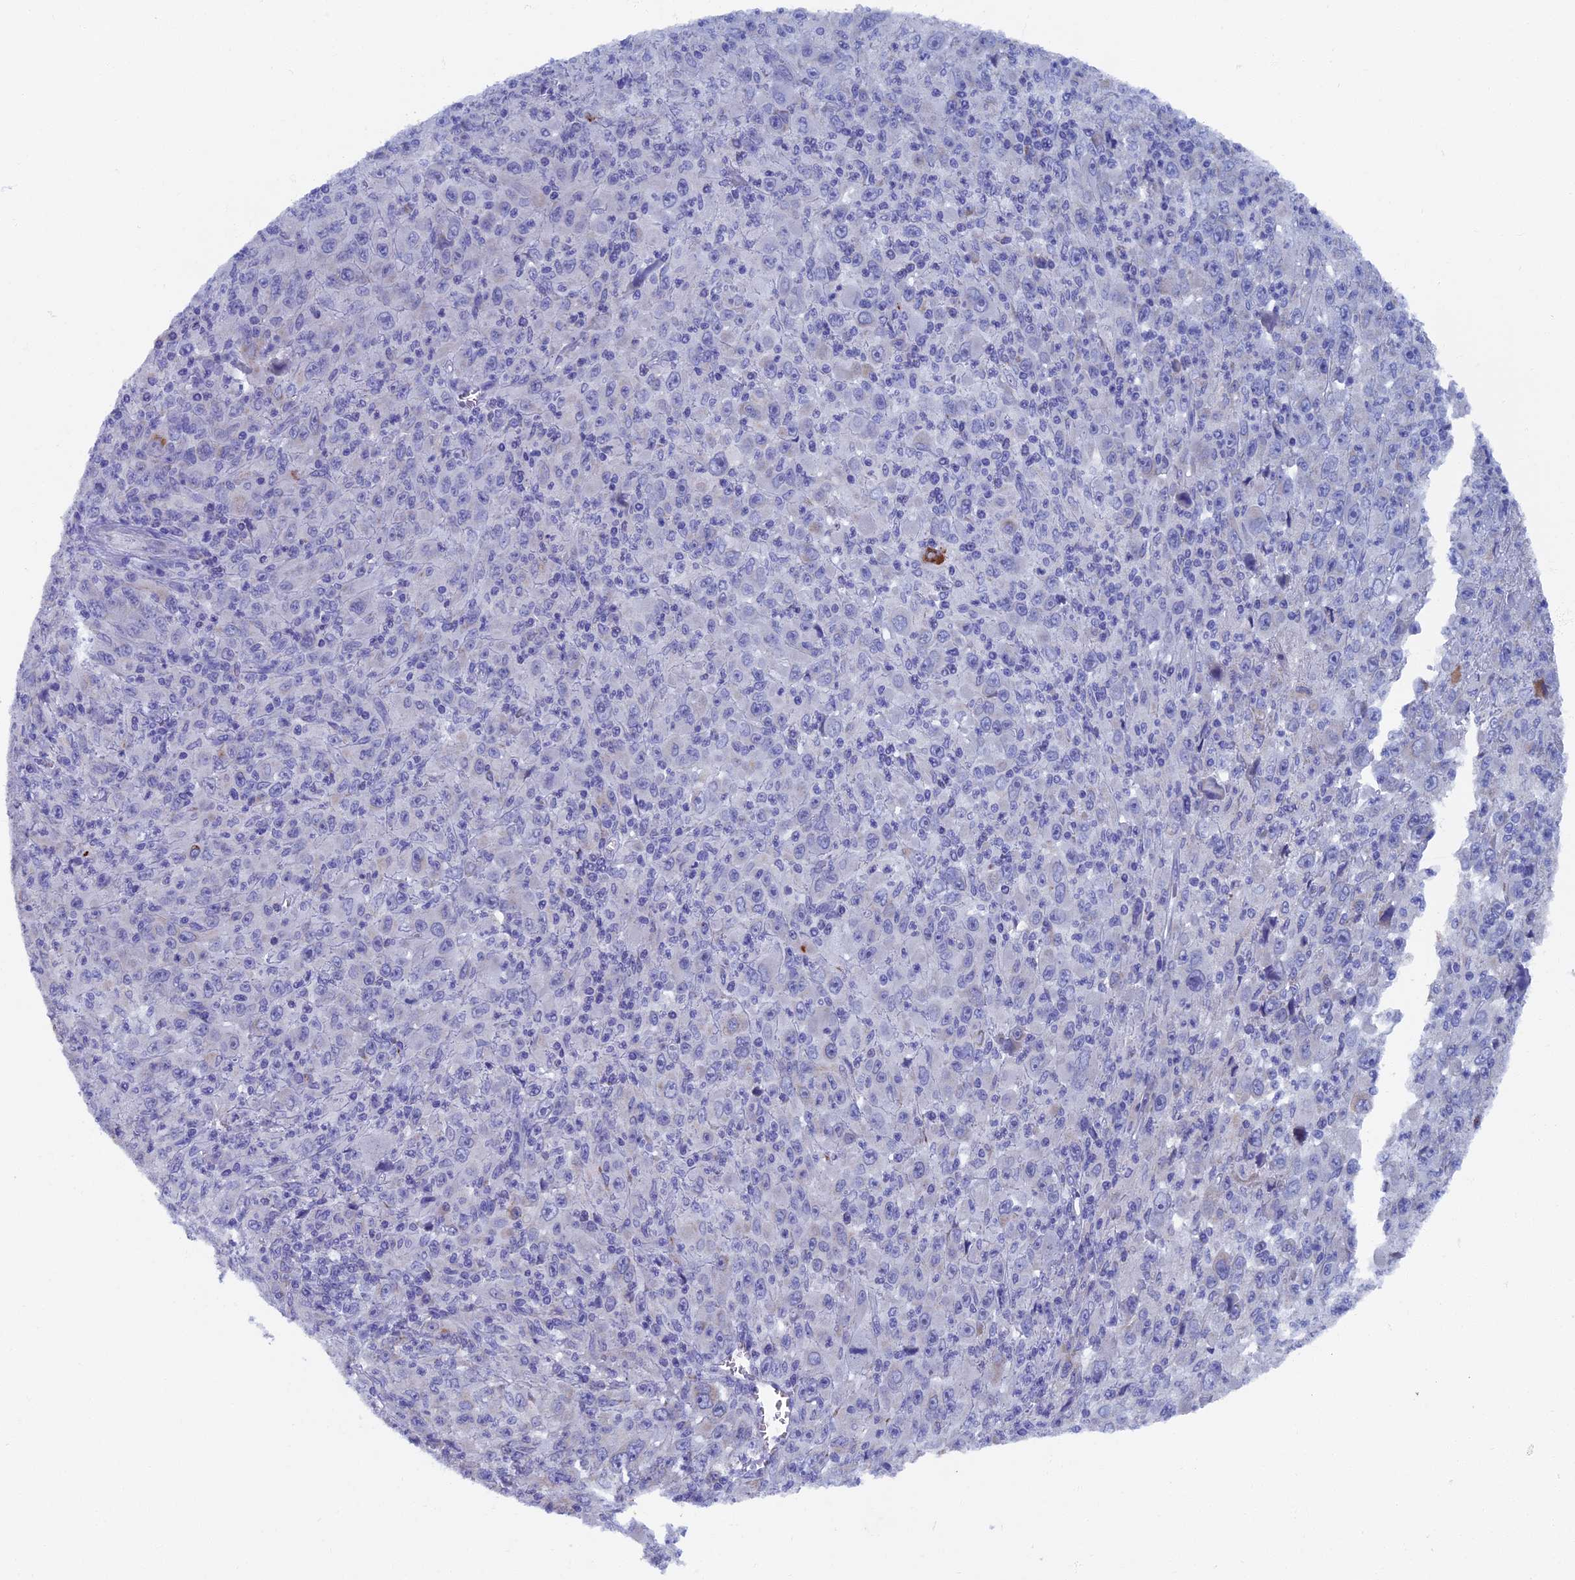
{"staining": {"intensity": "negative", "quantity": "none", "location": "none"}, "tissue": "melanoma", "cell_type": "Tumor cells", "image_type": "cancer", "snomed": [{"axis": "morphology", "description": "Malignant melanoma, Metastatic site"}, {"axis": "topography", "description": "Skin"}], "caption": "IHC histopathology image of melanoma stained for a protein (brown), which exhibits no positivity in tumor cells. (Stains: DAB (3,3'-diaminobenzidine) IHC with hematoxylin counter stain, Microscopy: brightfield microscopy at high magnification).", "gene": "OAT", "patient": {"sex": "female", "age": 56}}